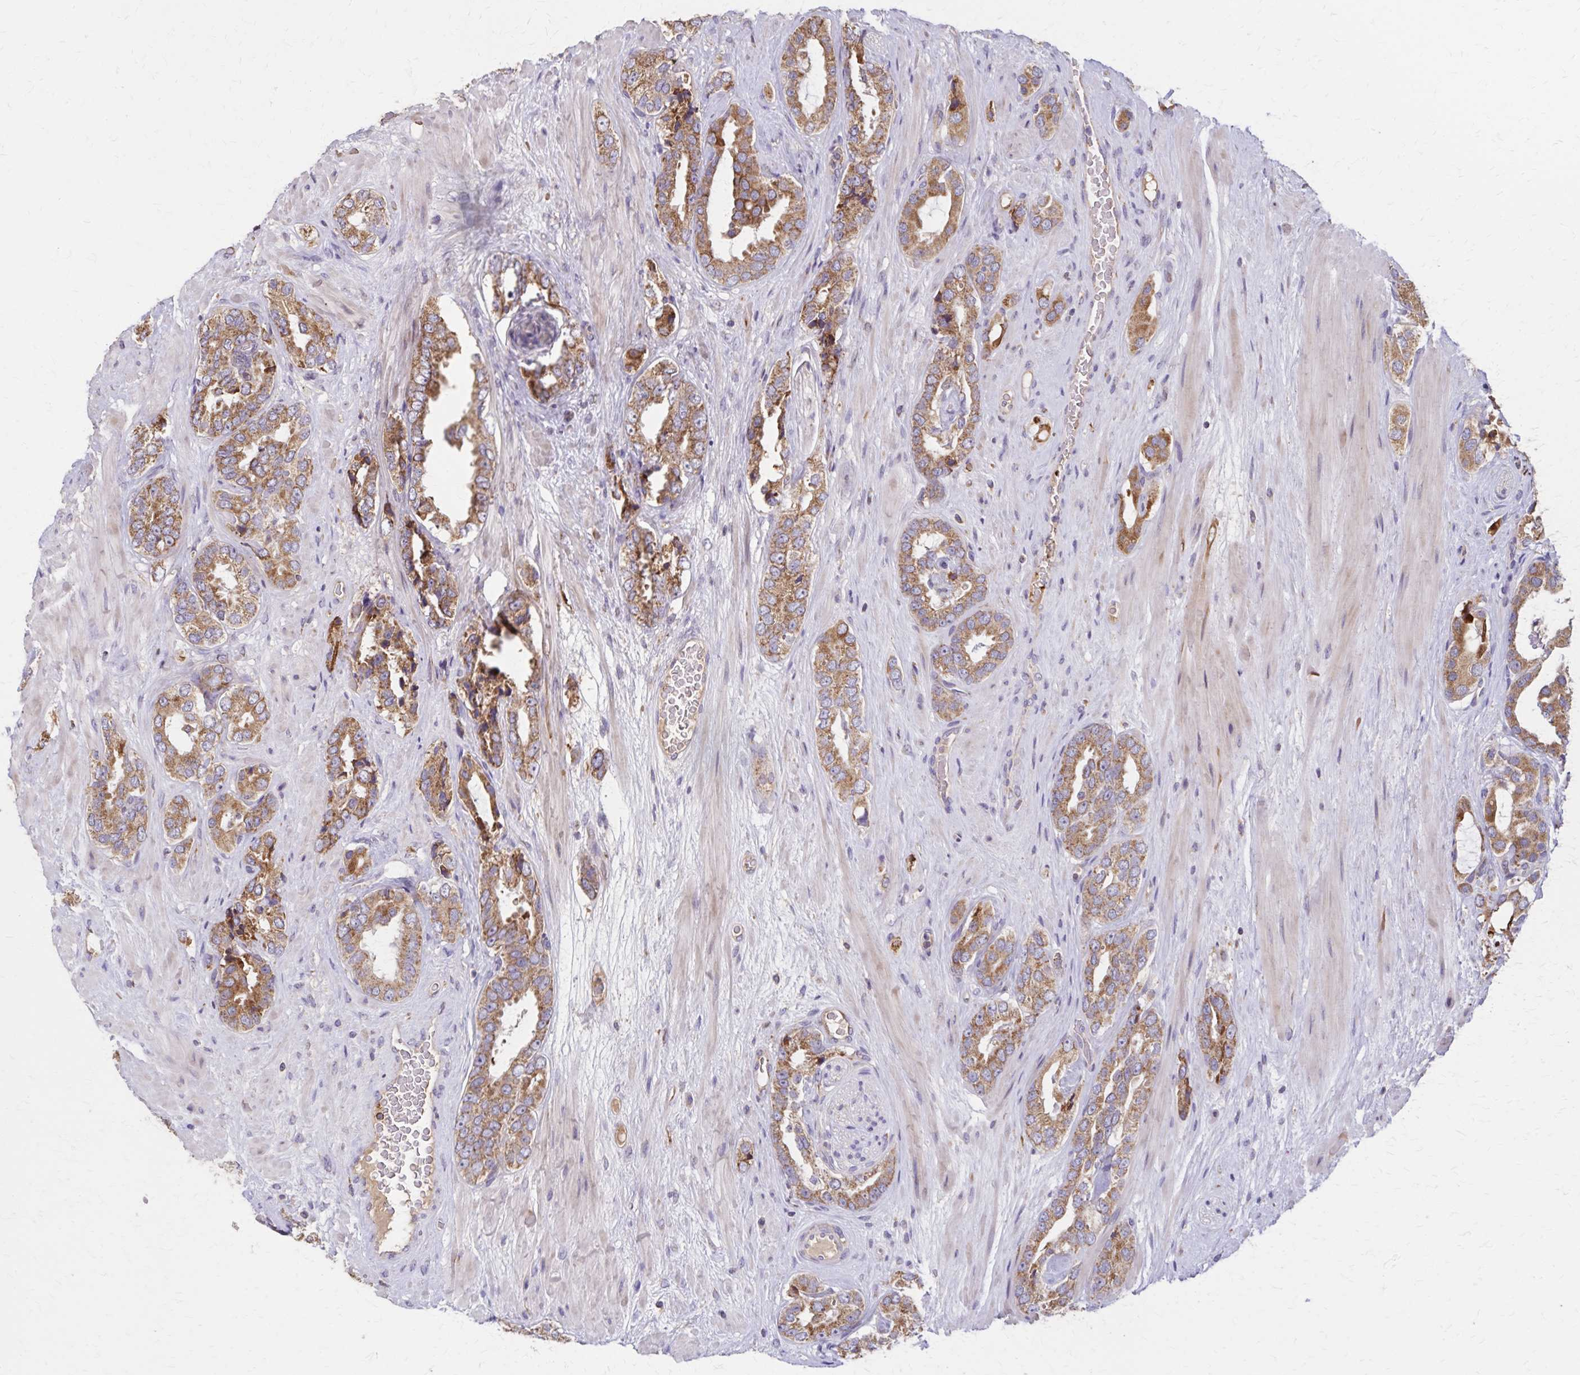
{"staining": {"intensity": "moderate", "quantity": ">75%", "location": "cytoplasmic/membranous"}, "tissue": "prostate cancer", "cell_type": "Tumor cells", "image_type": "cancer", "snomed": [{"axis": "morphology", "description": "Adenocarcinoma, High grade"}, {"axis": "topography", "description": "Prostate"}], "caption": "A high-resolution image shows immunohistochemistry staining of high-grade adenocarcinoma (prostate), which demonstrates moderate cytoplasmic/membranous staining in about >75% of tumor cells.", "gene": "RNF10", "patient": {"sex": "male", "age": 71}}